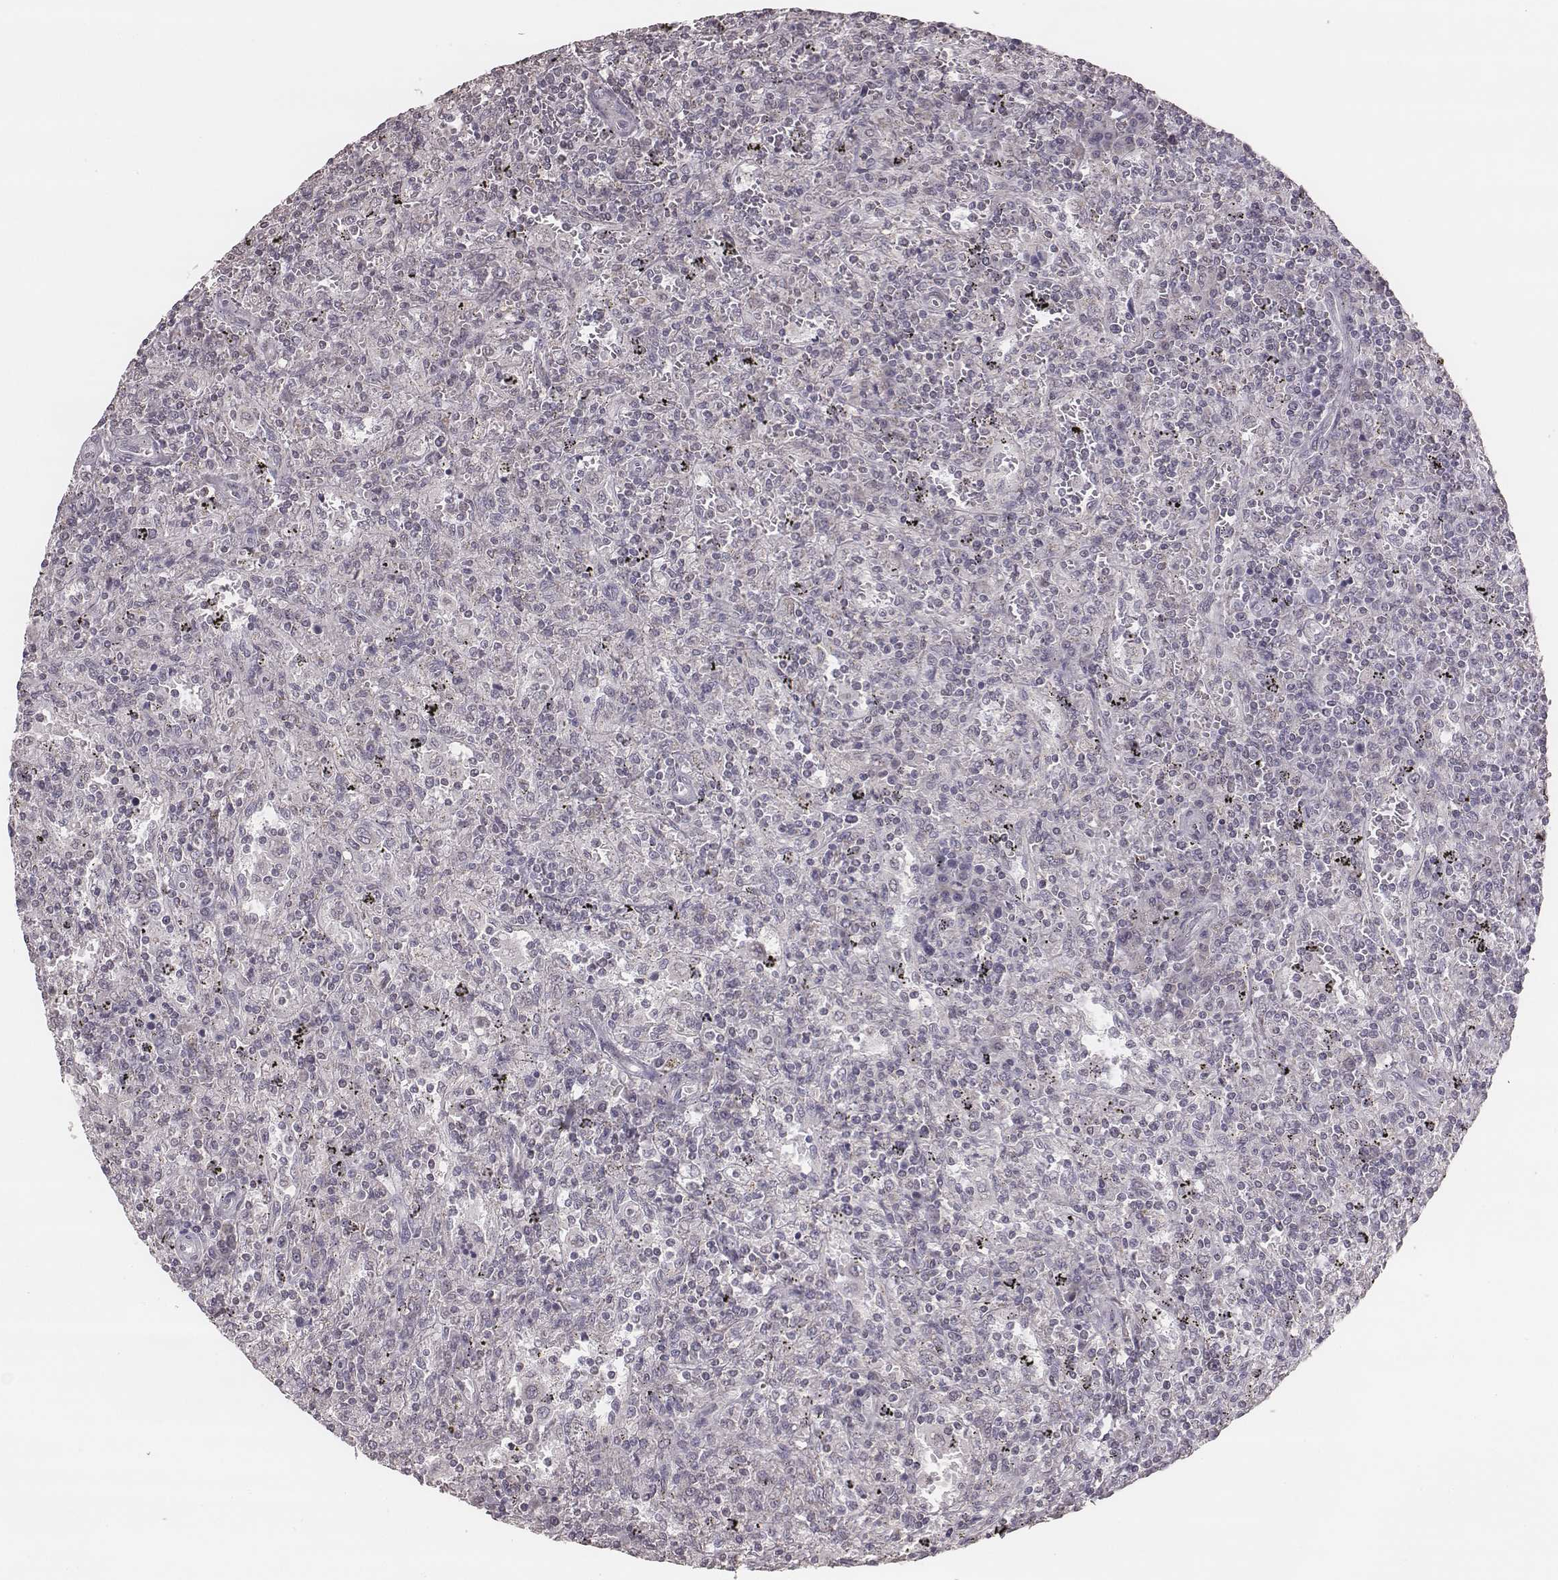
{"staining": {"intensity": "negative", "quantity": "none", "location": "none"}, "tissue": "lymphoma", "cell_type": "Tumor cells", "image_type": "cancer", "snomed": [{"axis": "morphology", "description": "Malignant lymphoma, non-Hodgkin's type, Low grade"}, {"axis": "topography", "description": "Spleen"}], "caption": "IHC of lymphoma displays no expression in tumor cells.", "gene": "SLC7A4", "patient": {"sex": "male", "age": 62}}